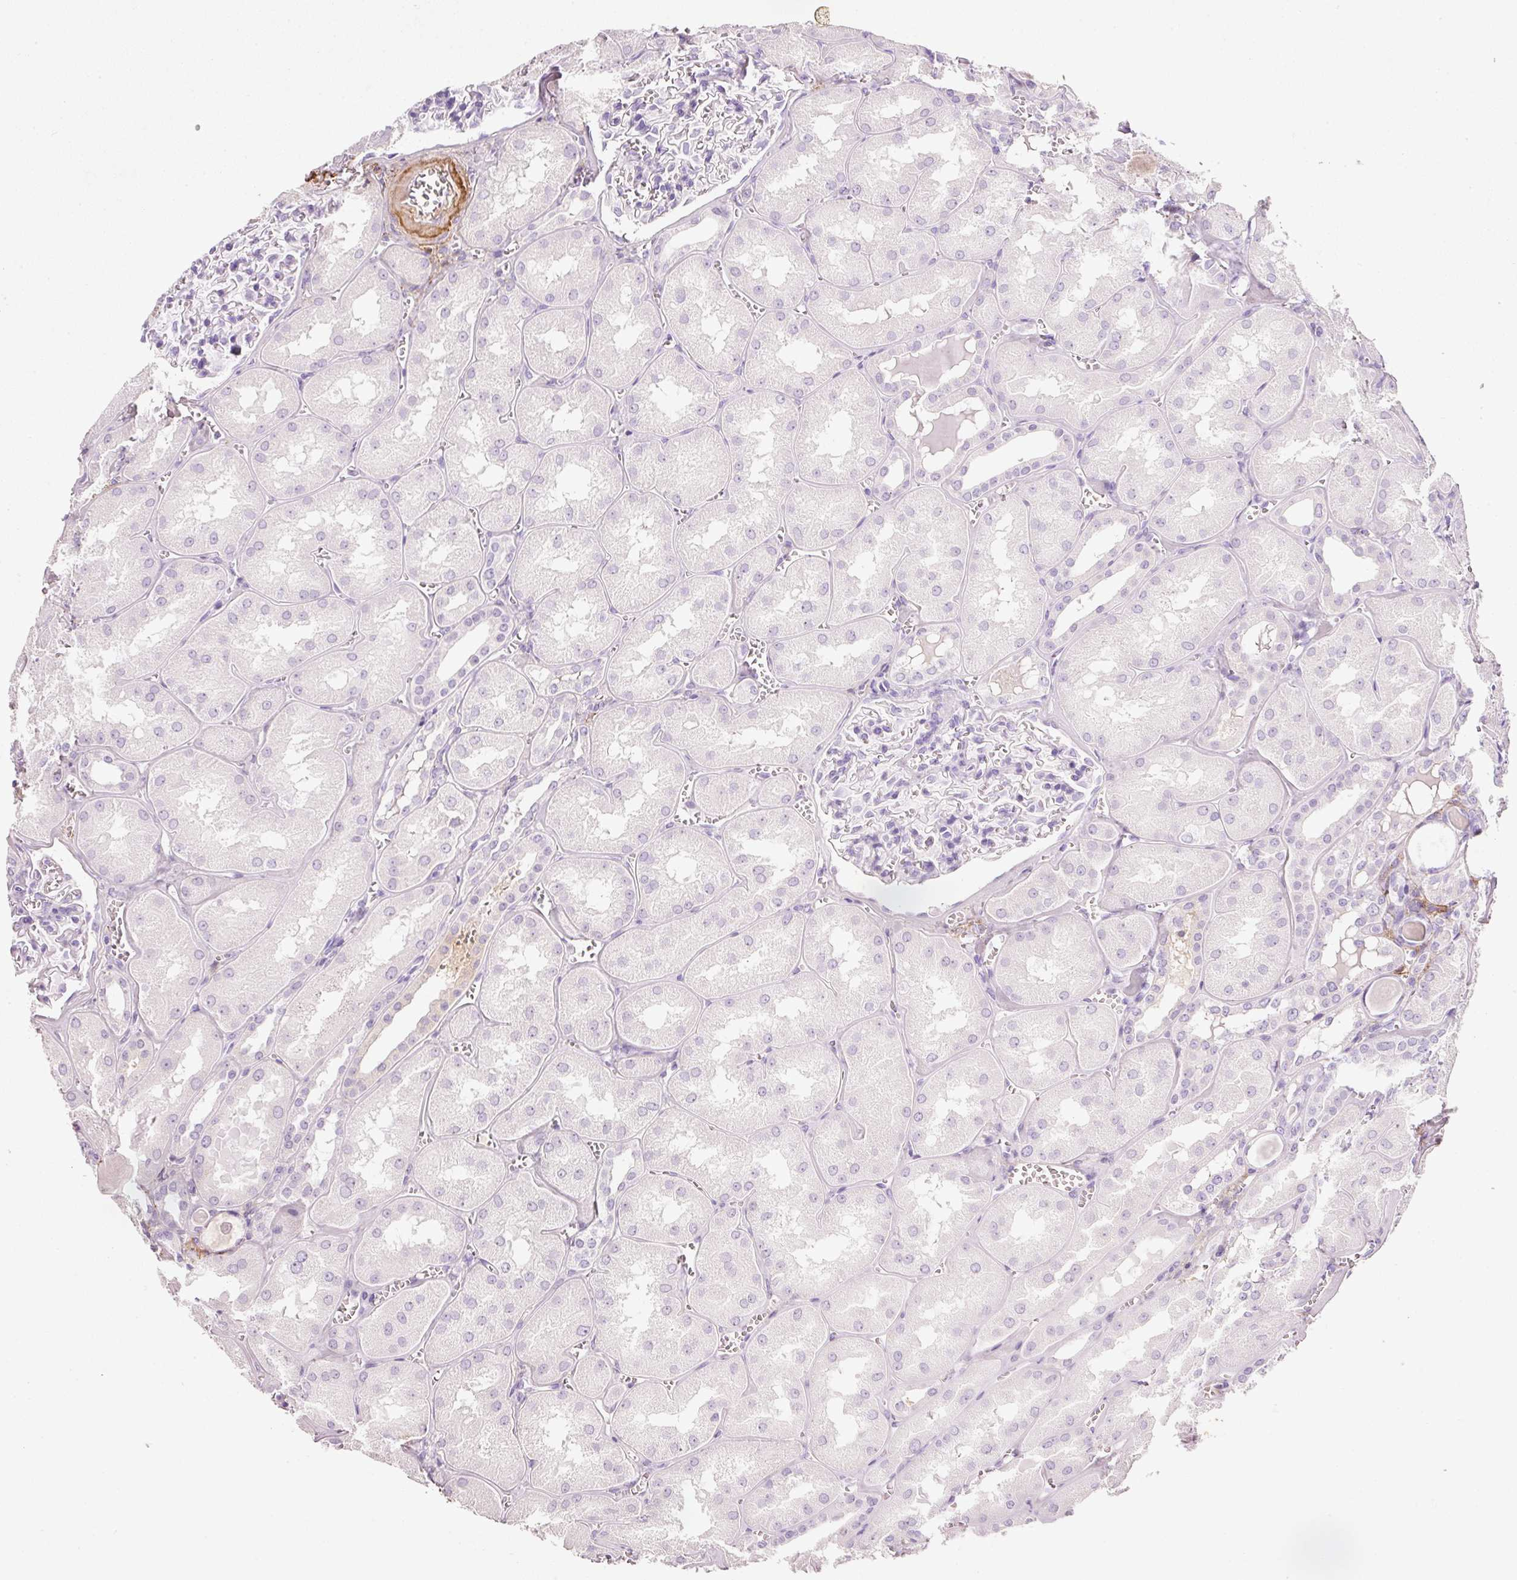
{"staining": {"intensity": "negative", "quantity": "none", "location": "none"}, "tissue": "kidney", "cell_type": "Cells in glomeruli", "image_type": "normal", "snomed": [{"axis": "morphology", "description": "Normal tissue, NOS"}, {"axis": "topography", "description": "Kidney"}], "caption": "Image shows no significant protein expression in cells in glomeruli of normal kidney.", "gene": "MFAP4", "patient": {"sex": "male", "age": 61}}